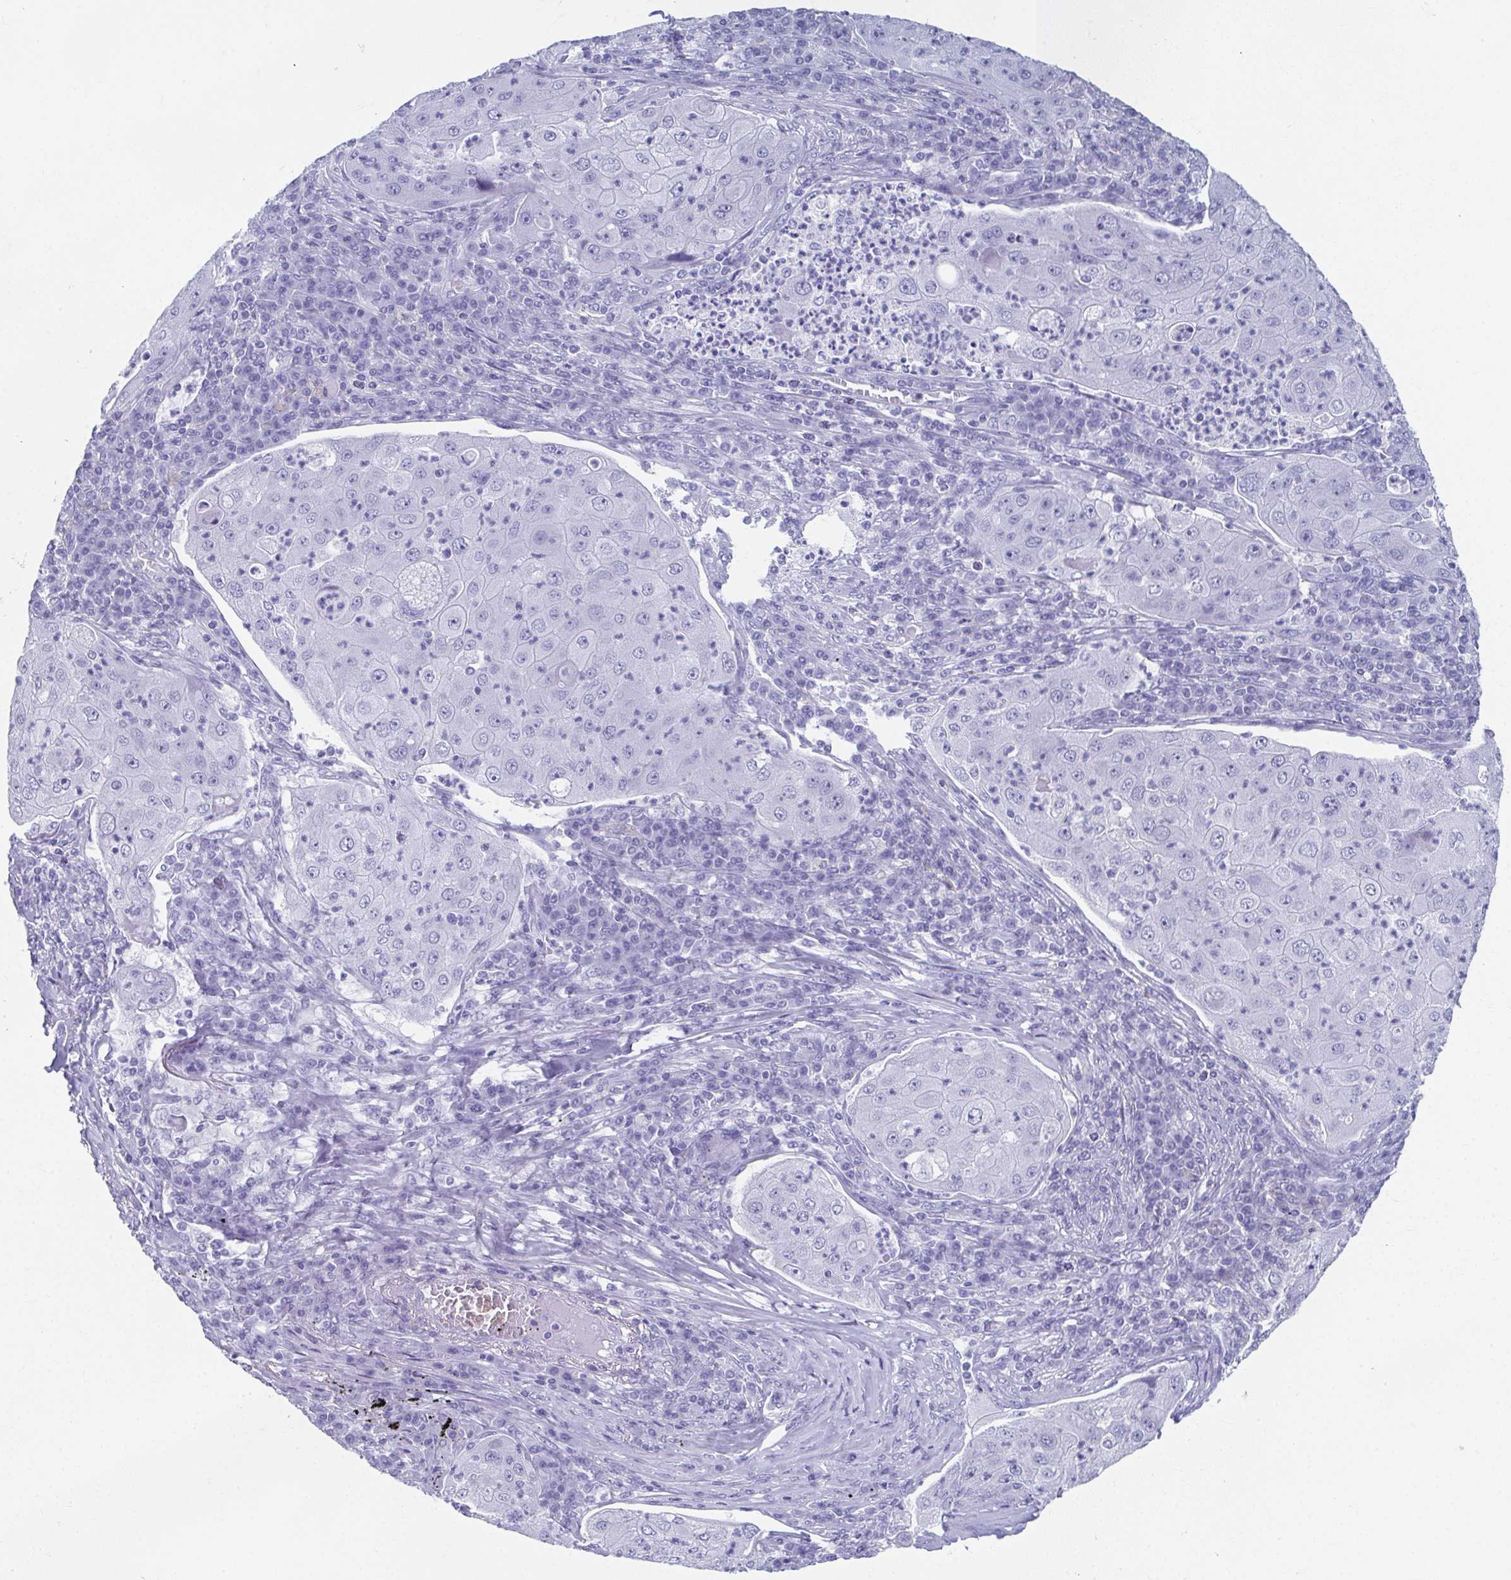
{"staining": {"intensity": "negative", "quantity": "none", "location": "none"}, "tissue": "lung cancer", "cell_type": "Tumor cells", "image_type": "cancer", "snomed": [{"axis": "morphology", "description": "Squamous cell carcinoma, NOS"}, {"axis": "topography", "description": "Lung"}], "caption": "A high-resolution histopathology image shows immunohistochemistry (IHC) staining of lung cancer (squamous cell carcinoma), which shows no significant staining in tumor cells.", "gene": "GHRL", "patient": {"sex": "female", "age": 59}}